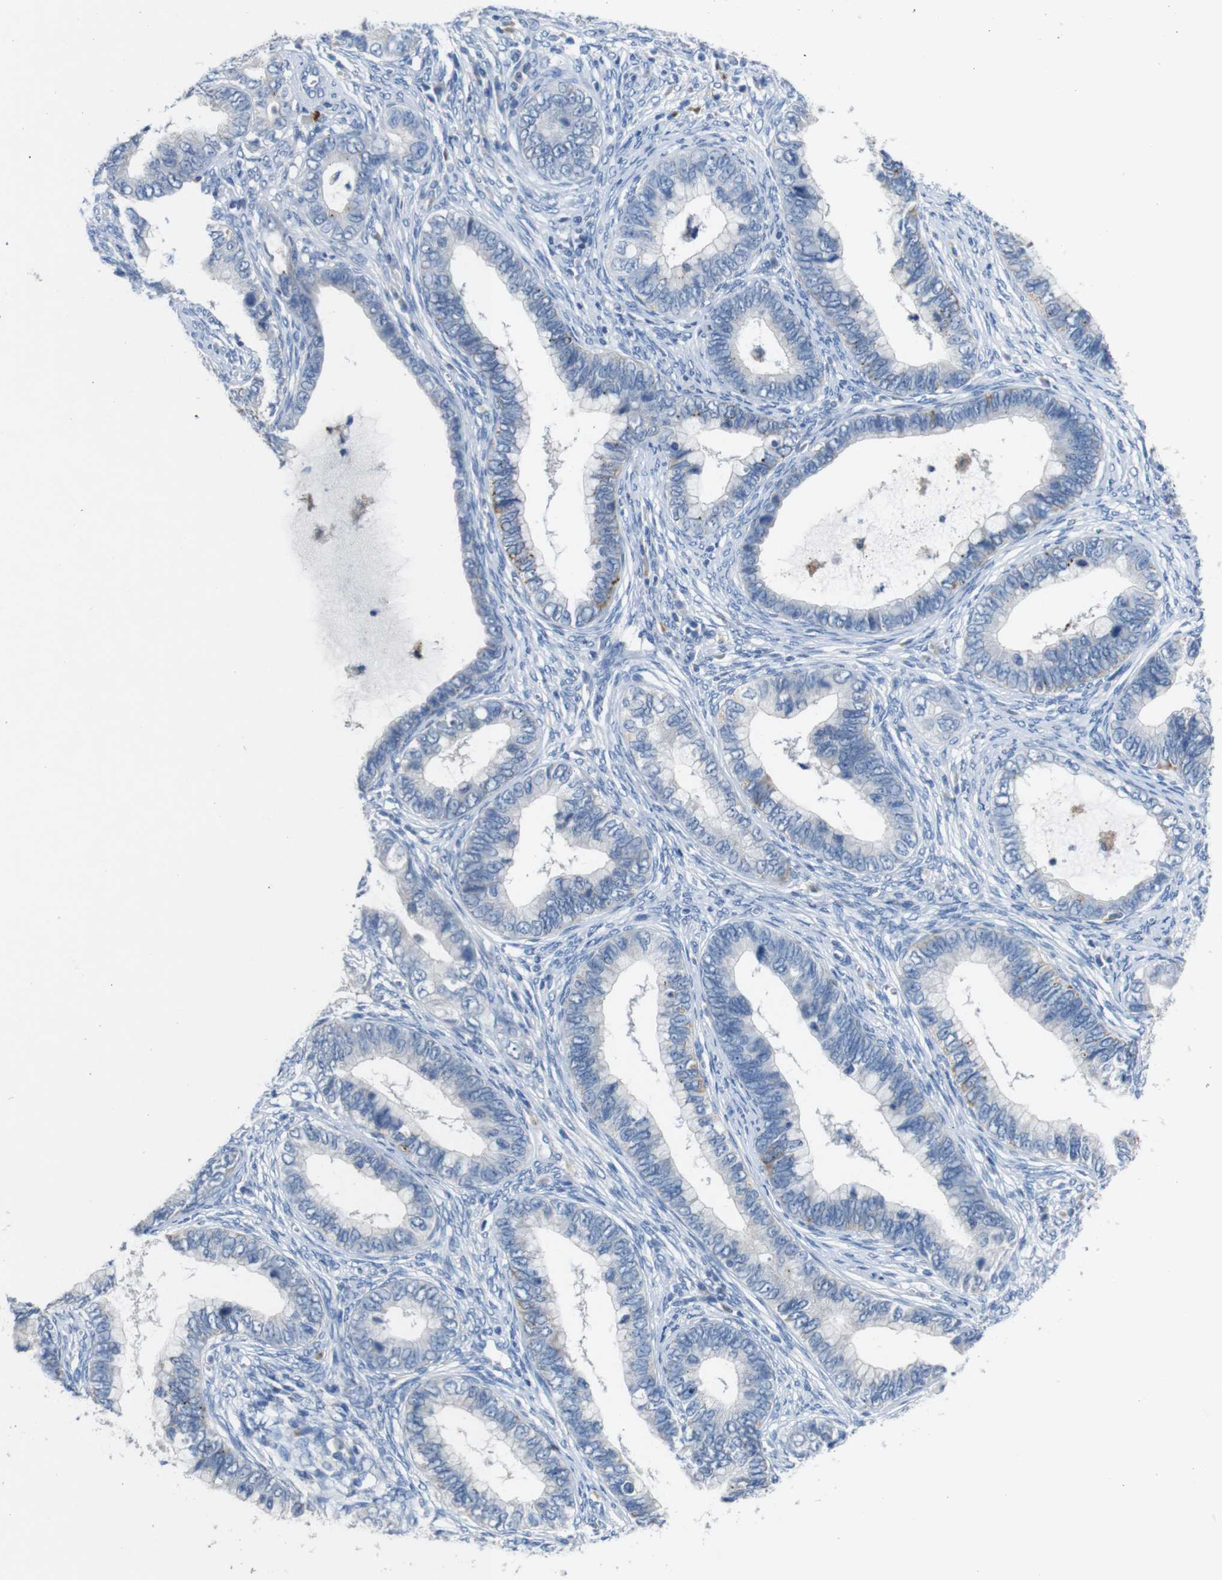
{"staining": {"intensity": "negative", "quantity": "none", "location": "none"}, "tissue": "cervical cancer", "cell_type": "Tumor cells", "image_type": "cancer", "snomed": [{"axis": "morphology", "description": "Adenocarcinoma, NOS"}, {"axis": "topography", "description": "Cervix"}], "caption": "Tumor cells show no significant staining in cervical cancer.", "gene": "SLC2A8", "patient": {"sex": "female", "age": 44}}